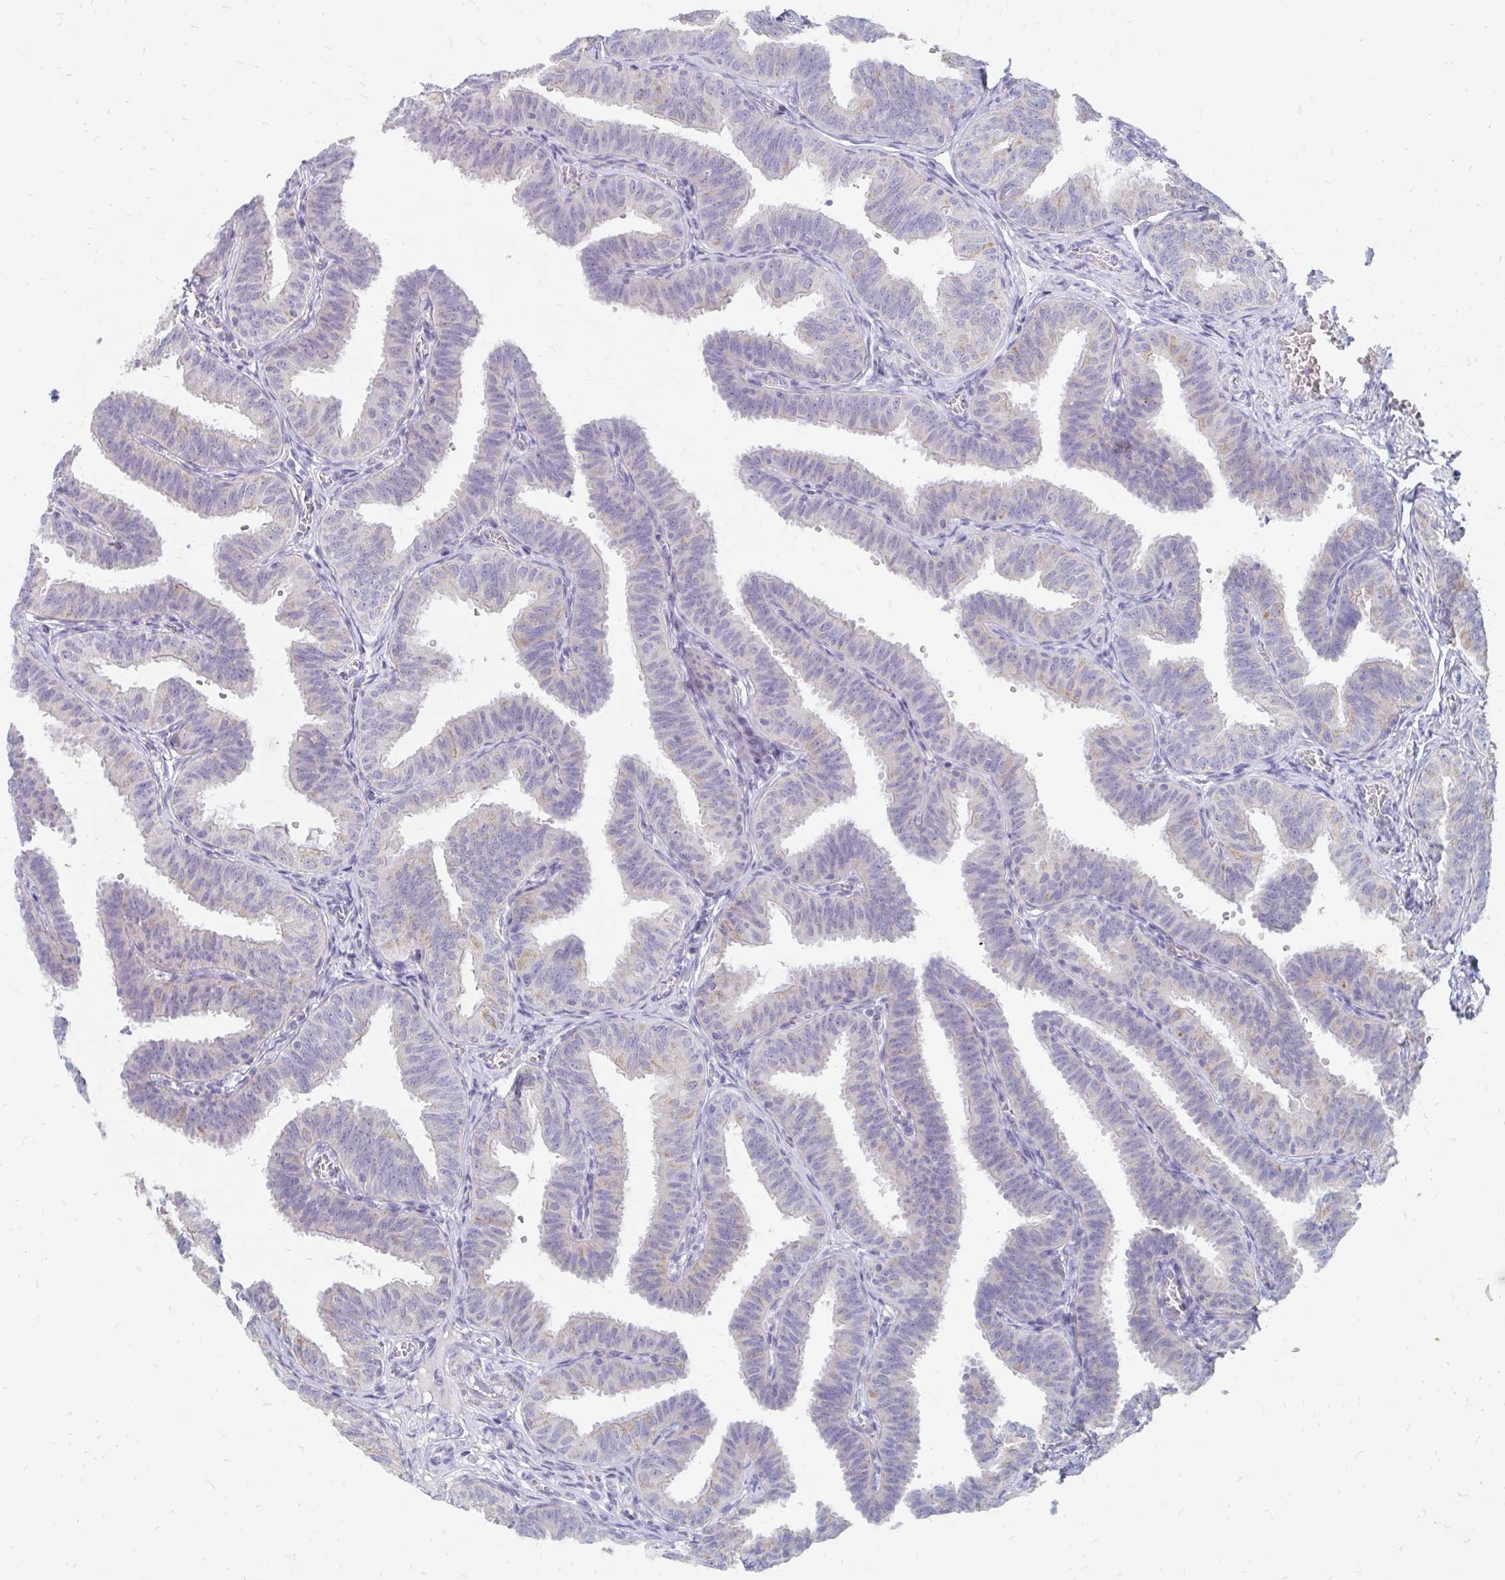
{"staining": {"intensity": "moderate", "quantity": "<25%", "location": "cytoplasmic/membranous"}, "tissue": "fallopian tube", "cell_type": "Glandular cells", "image_type": "normal", "snomed": [{"axis": "morphology", "description": "Normal tissue, NOS"}, {"axis": "topography", "description": "Fallopian tube"}], "caption": "Fallopian tube stained with a protein marker displays moderate staining in glandular cells.", "gene": "OR10V1", "patient": {"sex": "female", "age": 25}}